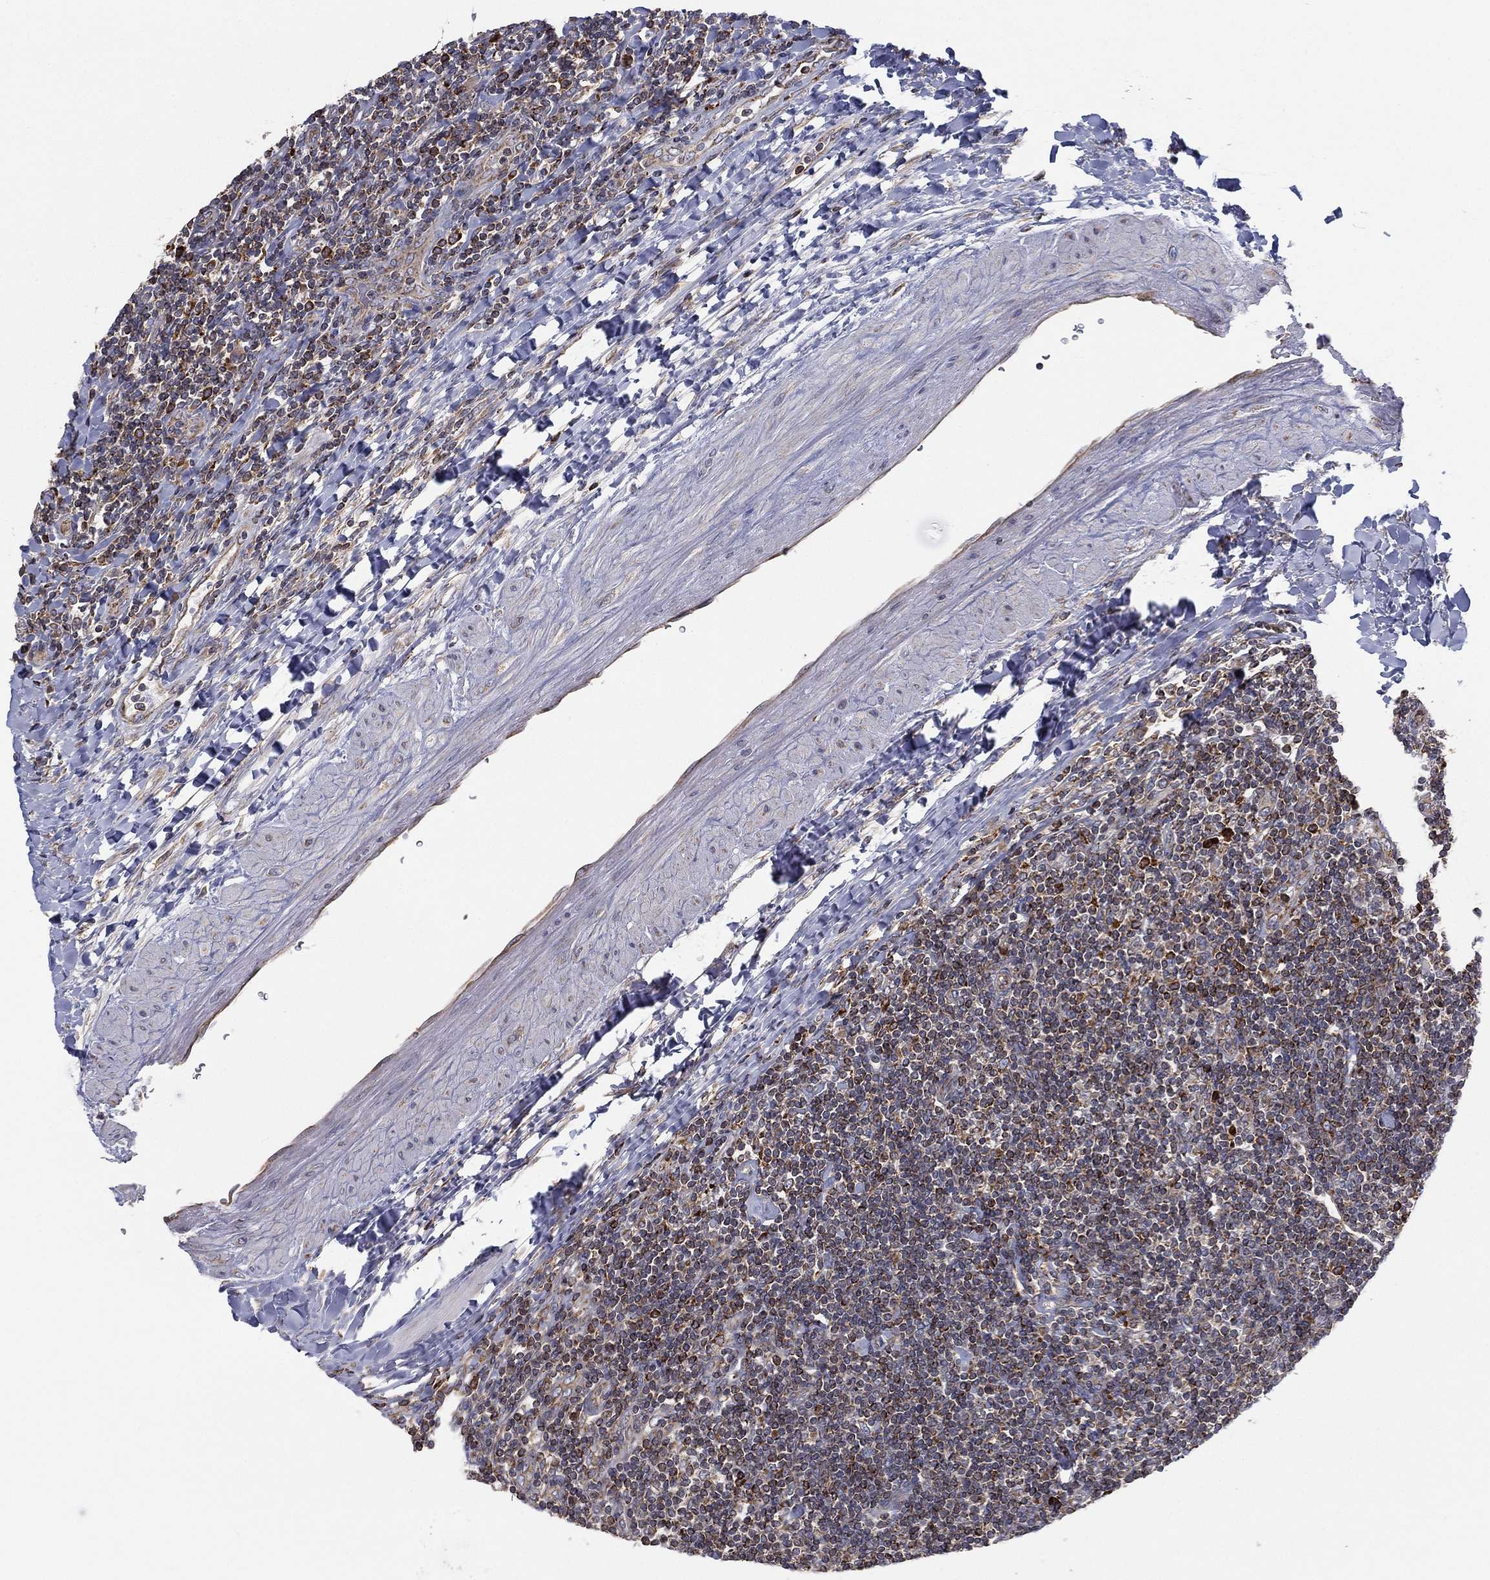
{"staining": {"intensity": "negative", "quantity": "none", "location": "none"}, "tissue": "lymphoma", "cell_type": "Tumor cells", "image_type": "cancer", "snomed": [{"axis": "morphology", "description": "Hodgkin's disease, NOS"}, {"axis": "topography", "description": "Lymph node"}], "caption": "Tumor cells are negative for brown protein staining in lymphoma. (DAB (3,3'-diaminobenzidine) IHC visualized using brightfield microscopy, high magnification).", "gene": "CYB5B", "patient": {"sex": "male", "age": 40}}